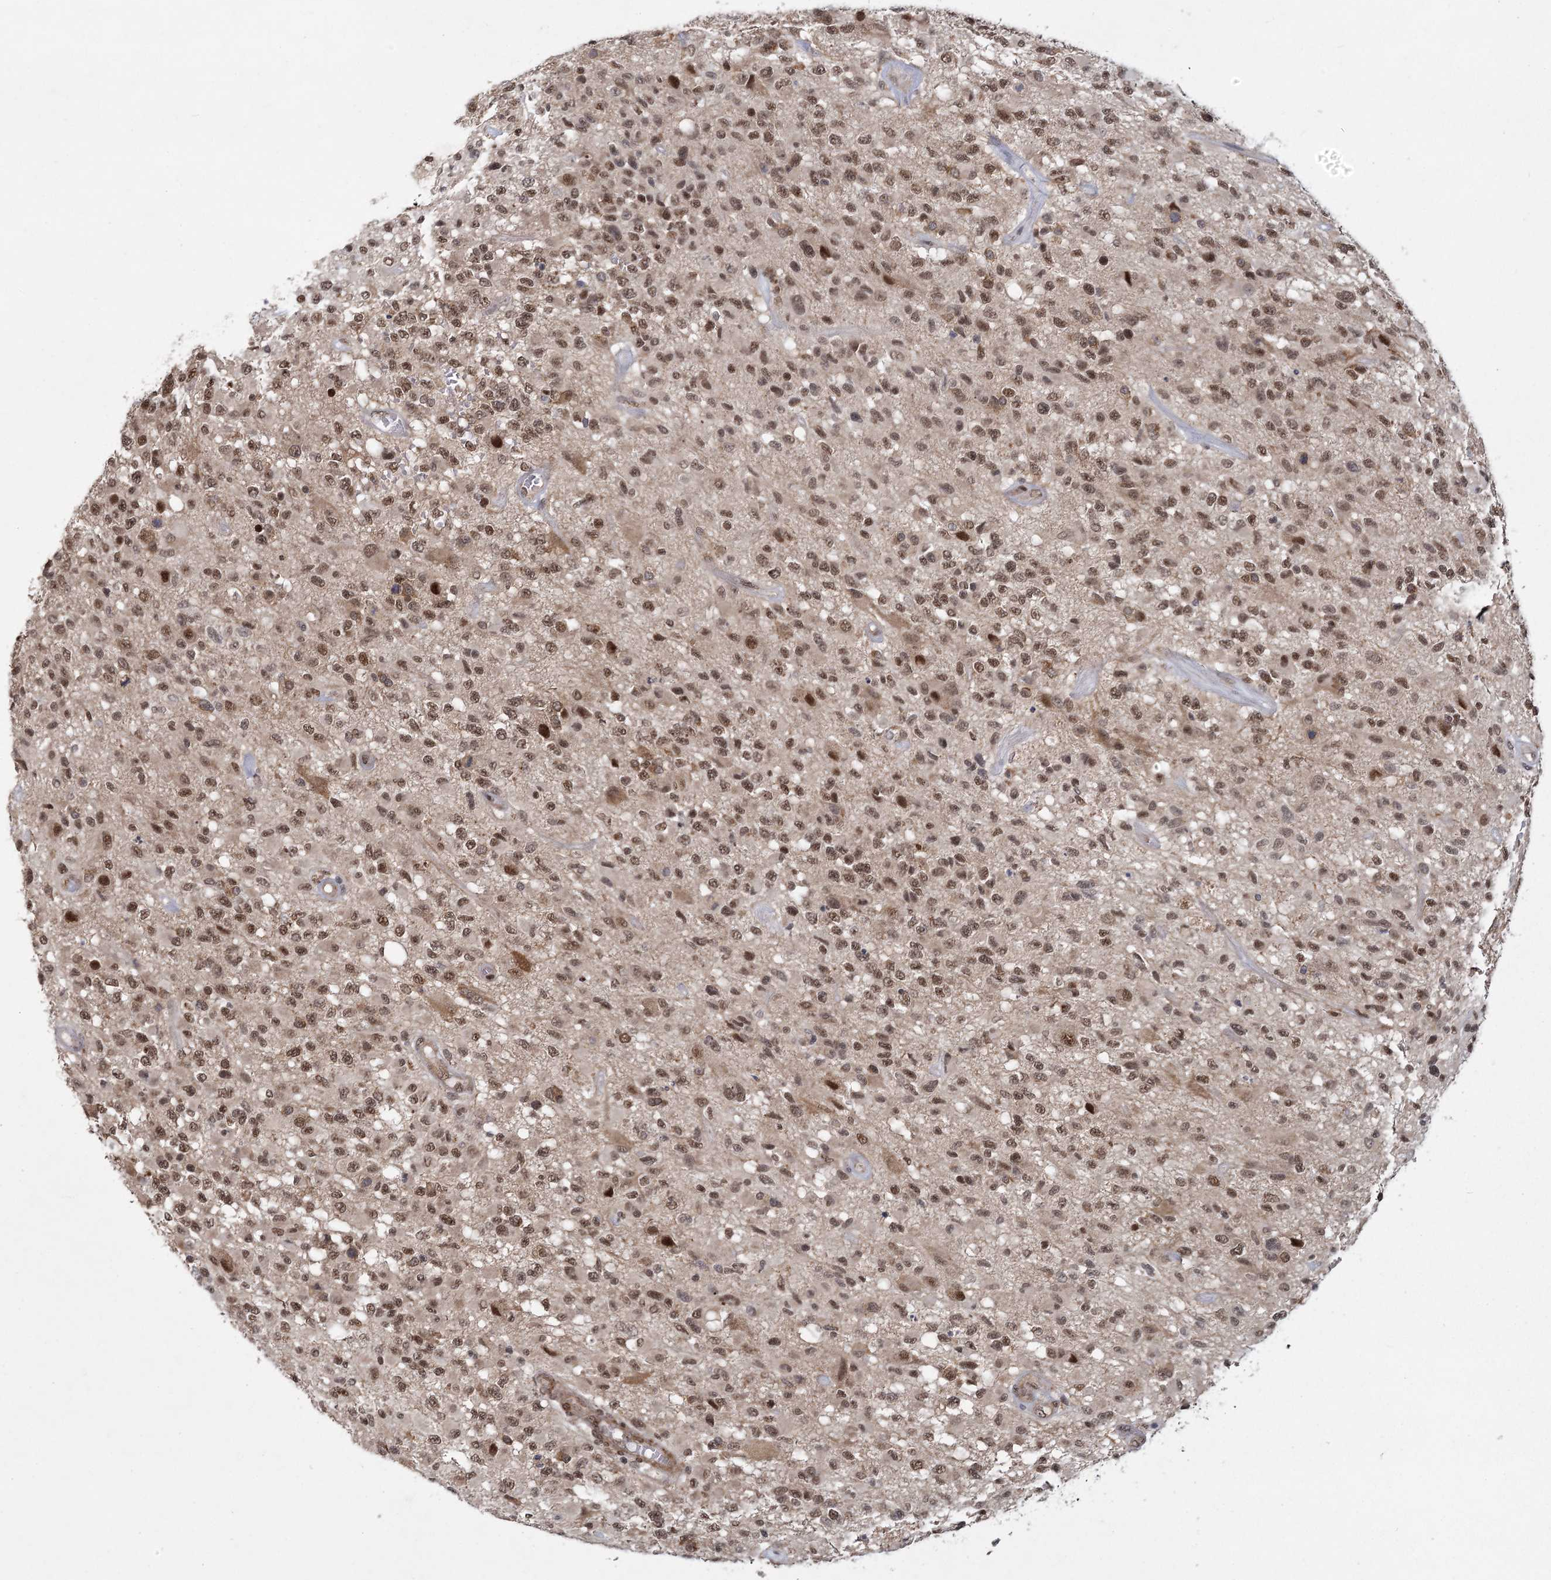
{"staining": {"intensity": "moderate", "quantity": ">75%", "location": "nuclear"}, "tissue": "glioma", "cell_type": "Tumor cells", "image_type": "cancer", "snomed": [{"axis": "morphology", "description": "Glioma, malignant, High grade"}, {"axis": "morphology", "description": "Glioblastoma, NOS"}, {"axis": "topography", "description": "Brain"}], "caption": "This micrograph exhibits immunohistochemistry (IHC) staining of human glioblastoma, with medium moderate nuclear positivity in about >75% of tumor cells.", "gene": "ZCCHC24", "patient": {"sex": "male", "age": 60}}